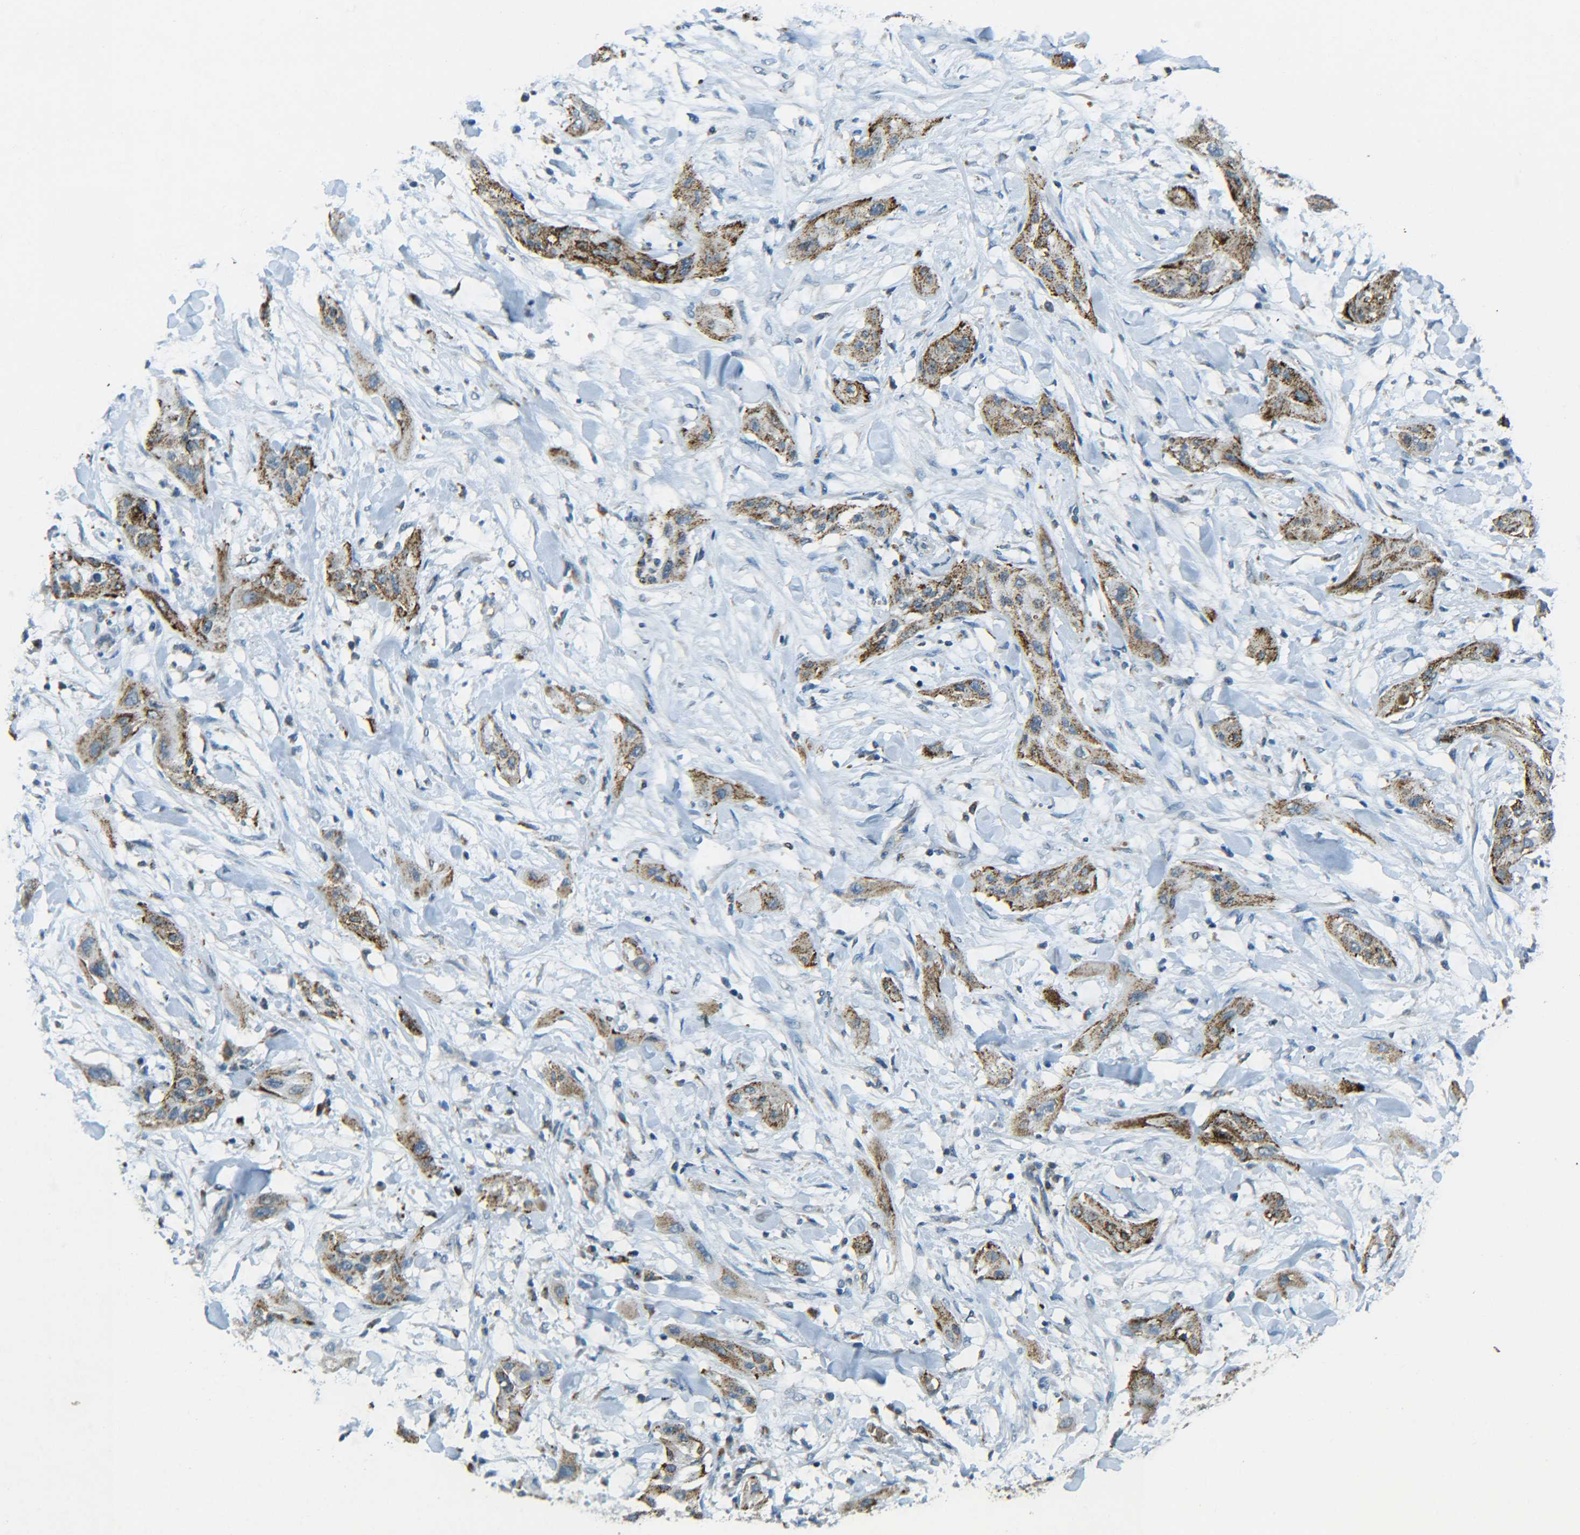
{"staining": {"intensity": "moderate", "quantity": ">75%", "location": "cytoplasmic/membranous"}, "tissue": "lung cancer", "cell_type": "Tumor cells", "image_type": "cancer", "snomed": [{"axis": "morphology", "description": "Squamous cell carcinoma, NOS"}, {"axis": "topography", "description": "Lung"}], "caption": "Lung cancer was stained to show a protein in brown. There is medium levels of moderate cytoplasmic/membranous positivity in approximately >75% of tumor cells.", "gene": "CYB5R1", "patient": {"sex": "female", "age": 47}}